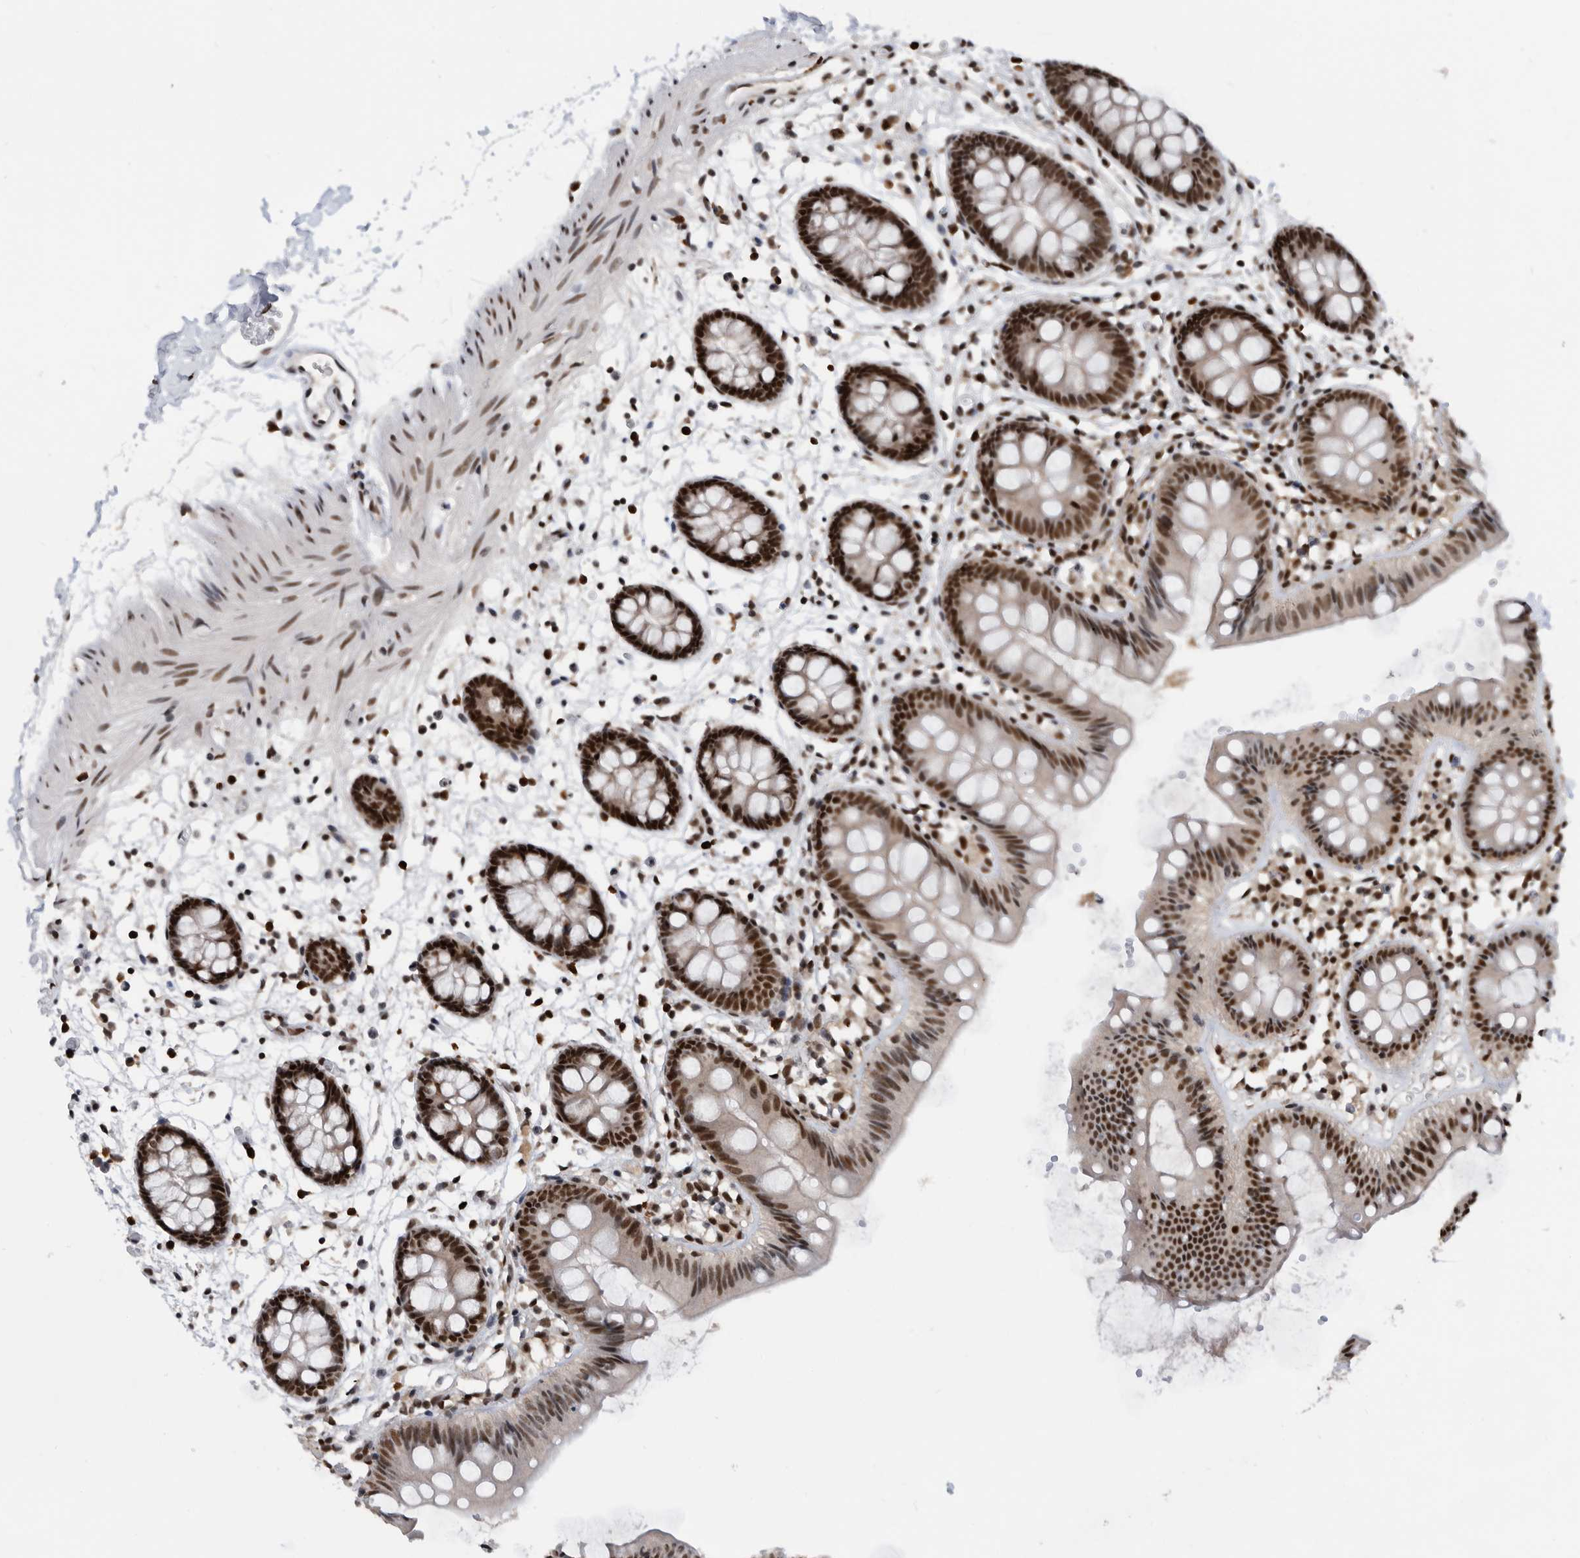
{"staining": {"intensity": "strong", "quantity": ">75%", "location": "nuclear"}, "tissue": "colon", "cell_type": "Endothelial cells", "image_type": "normal", "snomed": [{"axis": "morphology", "description": "Normal tissue, NOS"}, {"axis": "topography", "description": "Colon"}], "caption": "High-power microscopy captured an immunohistochemistry image of normal colon, revealing strong nuclear positivity in about >75% of endothelial cells.", "gene": "ZNF260", "patient": {"sex": "male", "age": 56}}